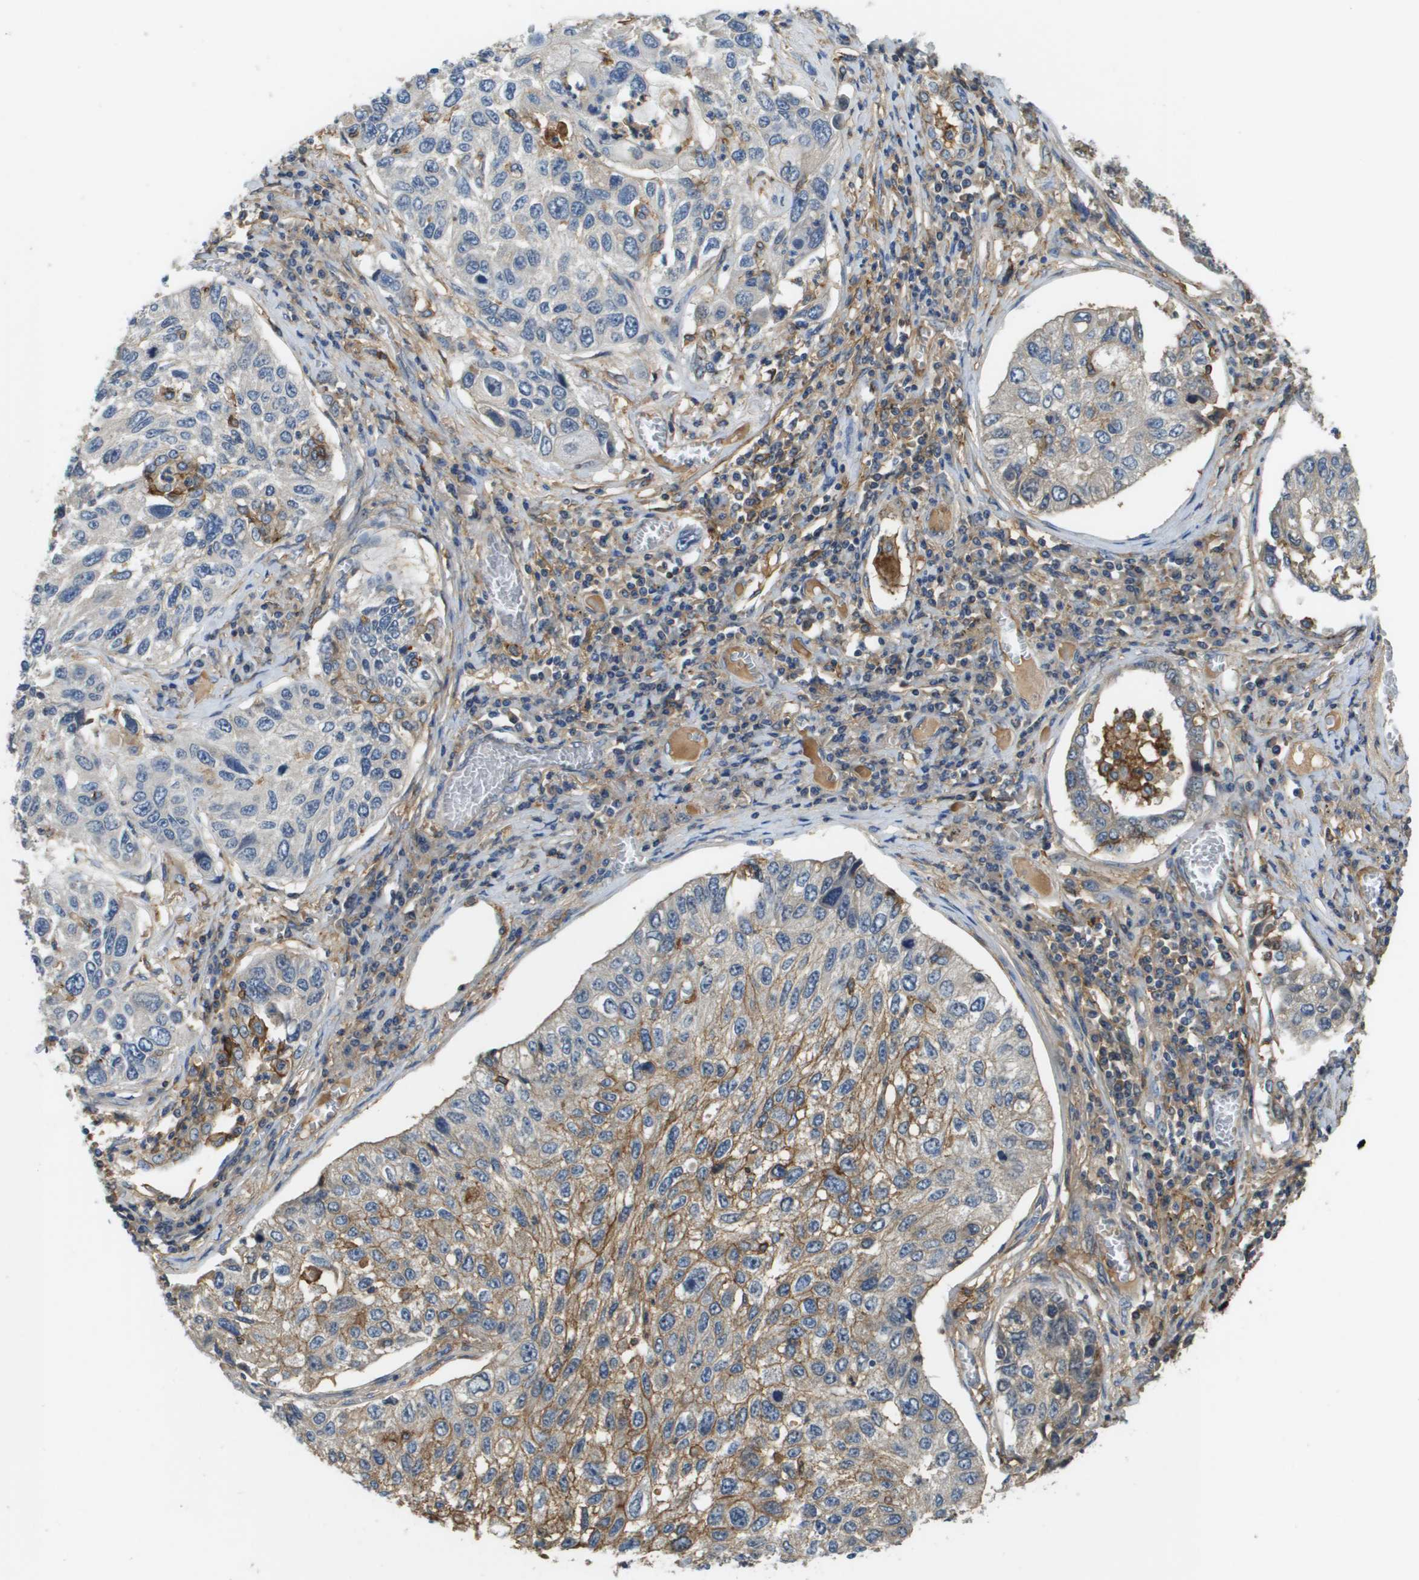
{"staining": {"intensity": "moderate", "quantity": "25%-75%", "location": "cytoplasmic/membranous"}, "tissue": "lung cancer", "cell_type": "Tumor cells", "image_type": "cancer", "snomed": [{"axis": "morphology", "description": "Squamous cell carcinoma, NOS"}, {"axis": "topography", "description": "Lung"}], "caption": "Moderate cytoplasmic/membranous protein staining is identified in approximately 25%-75% of tumor cells in squamous cell carcinoma (lung).", "gene": "SLC16A3", "patient": {"sex": "male", "age": 71}}